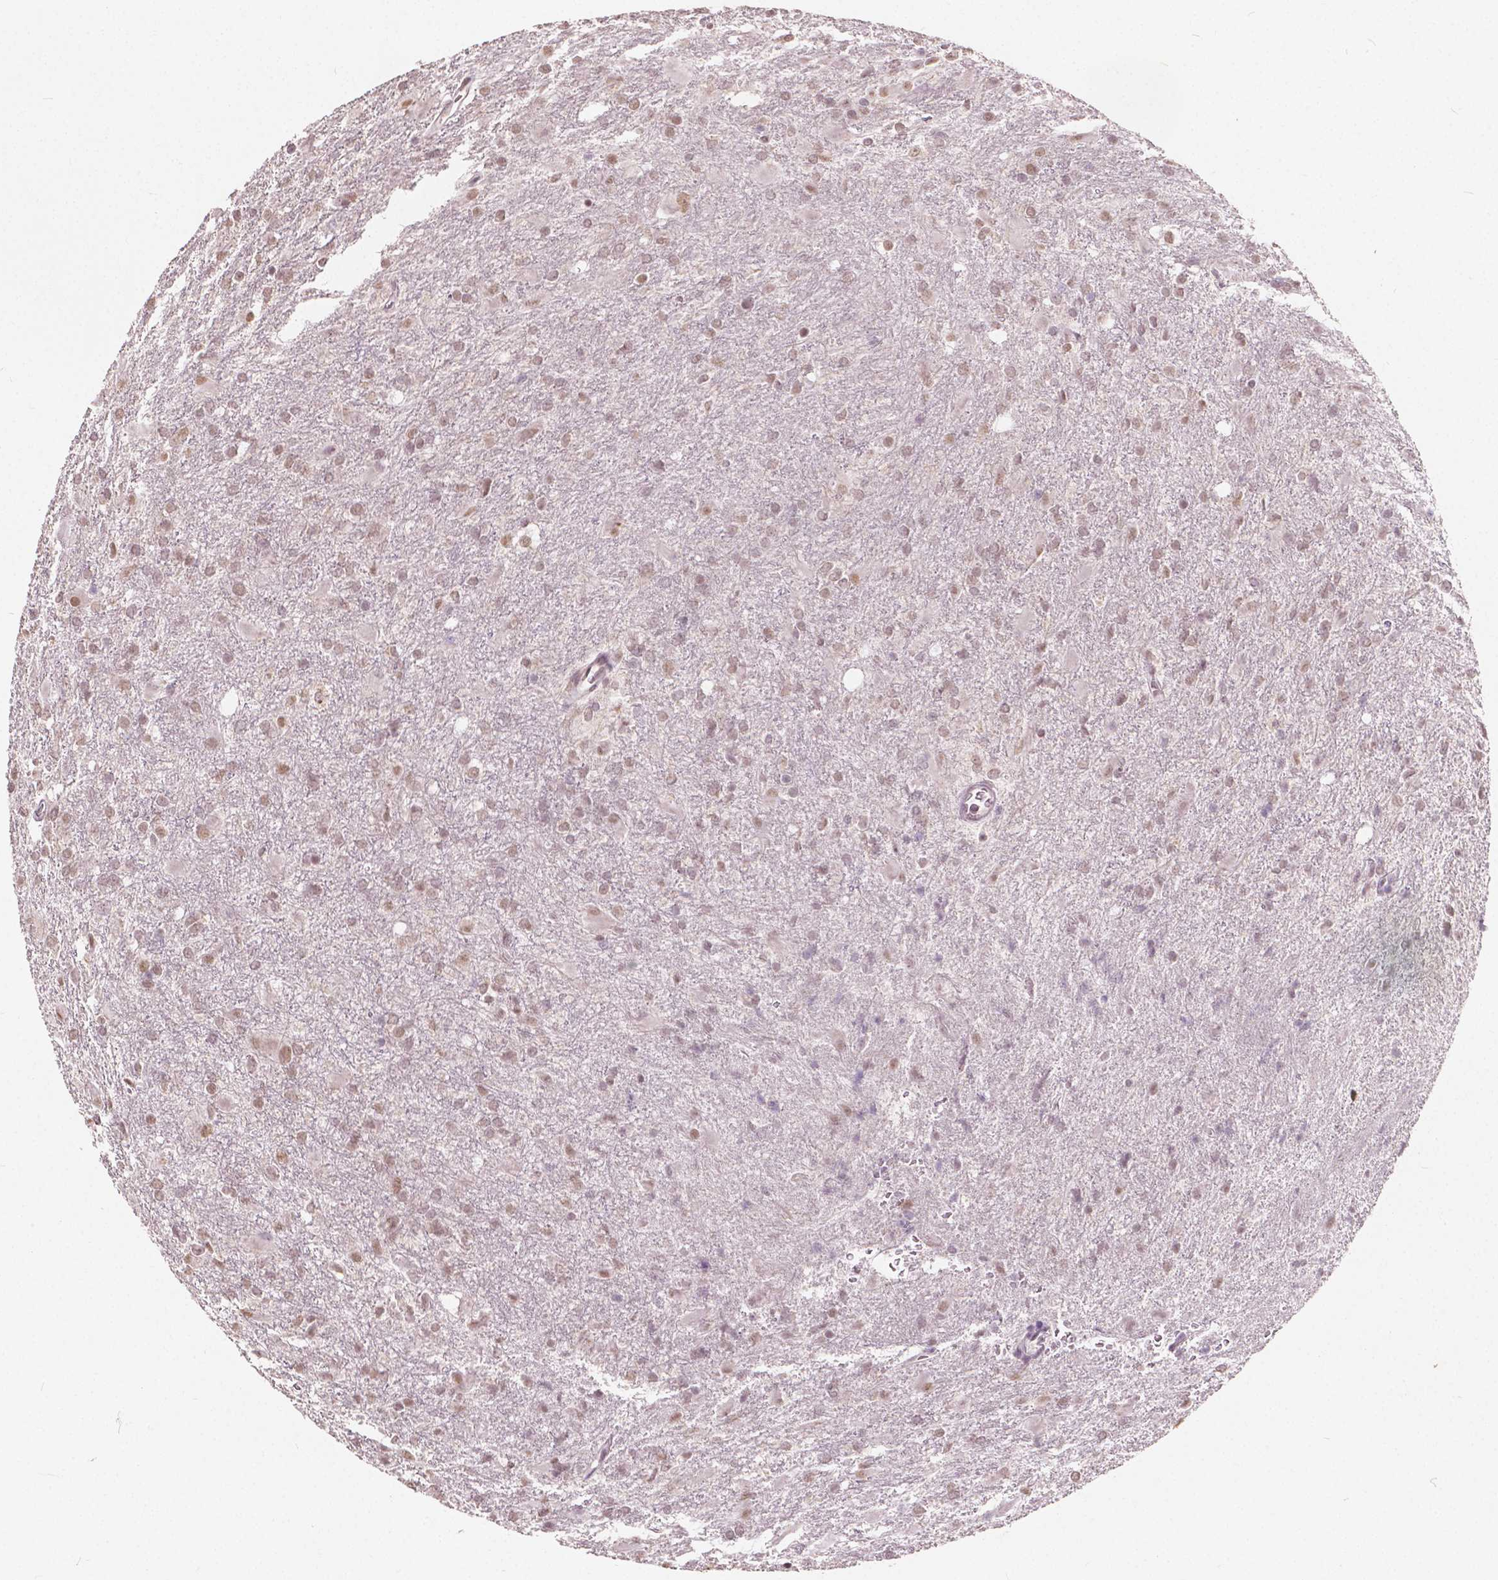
{"staining": {"intensity": "weak", "quantity": ">75%", "location": "nuclear"}, "tissue": "glioma", "cell_type": "Tumor cells", "image_type": "cancer", "snomed": [{"axis": "morphology", "description": "Glioma, malignant, High grade"}, {"axis": "topography", "description": "Brain"}], "caption": "This image demonstrates immunohistochemistry staining of glioma, with low weak nuclear expression in about >75% of tumor cells.", "gene": "HOXA10", "patient": {"sex": "male", "age": 68}}